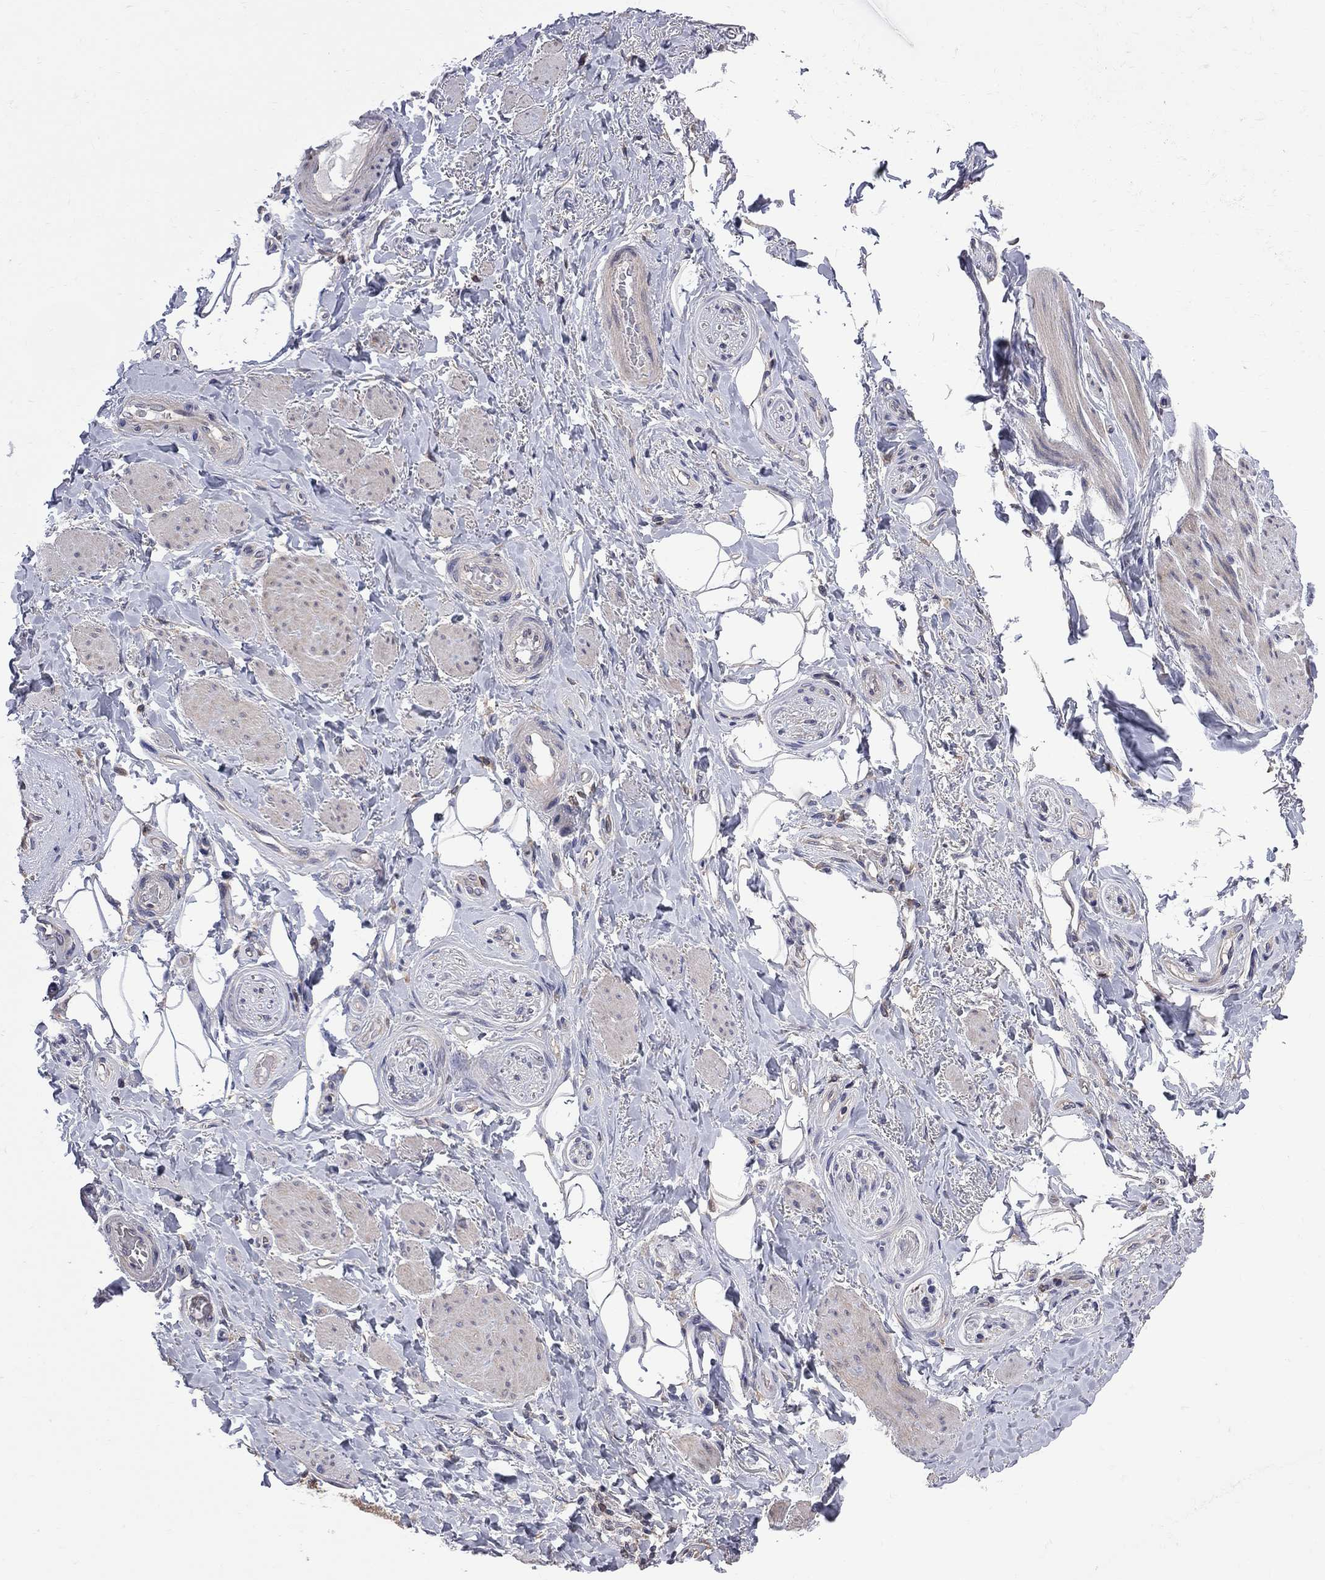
{"staining": {"intensity": "negative", "quantity": "none", "location": "none"}, "tissue": "adipose tissue", "cell_type": "Adipocytes", "image_type": "normal", "snomed": [{"axis": "morphology", "description": "Normal tissue, NOS"}, {"axis": "topography", "description": "Skeletal muscle"}, {"axis": "topography", "description": "Anal"}, {"axis": "topography", "description": "Peripheral nerve tissue"}], "caption": "This is an IHC micrograph of unremarkable adipose tissue. There is no expression in adipocytes.", "gene": "CNOT11", "patient": {"sex": "male", "age": 53}}